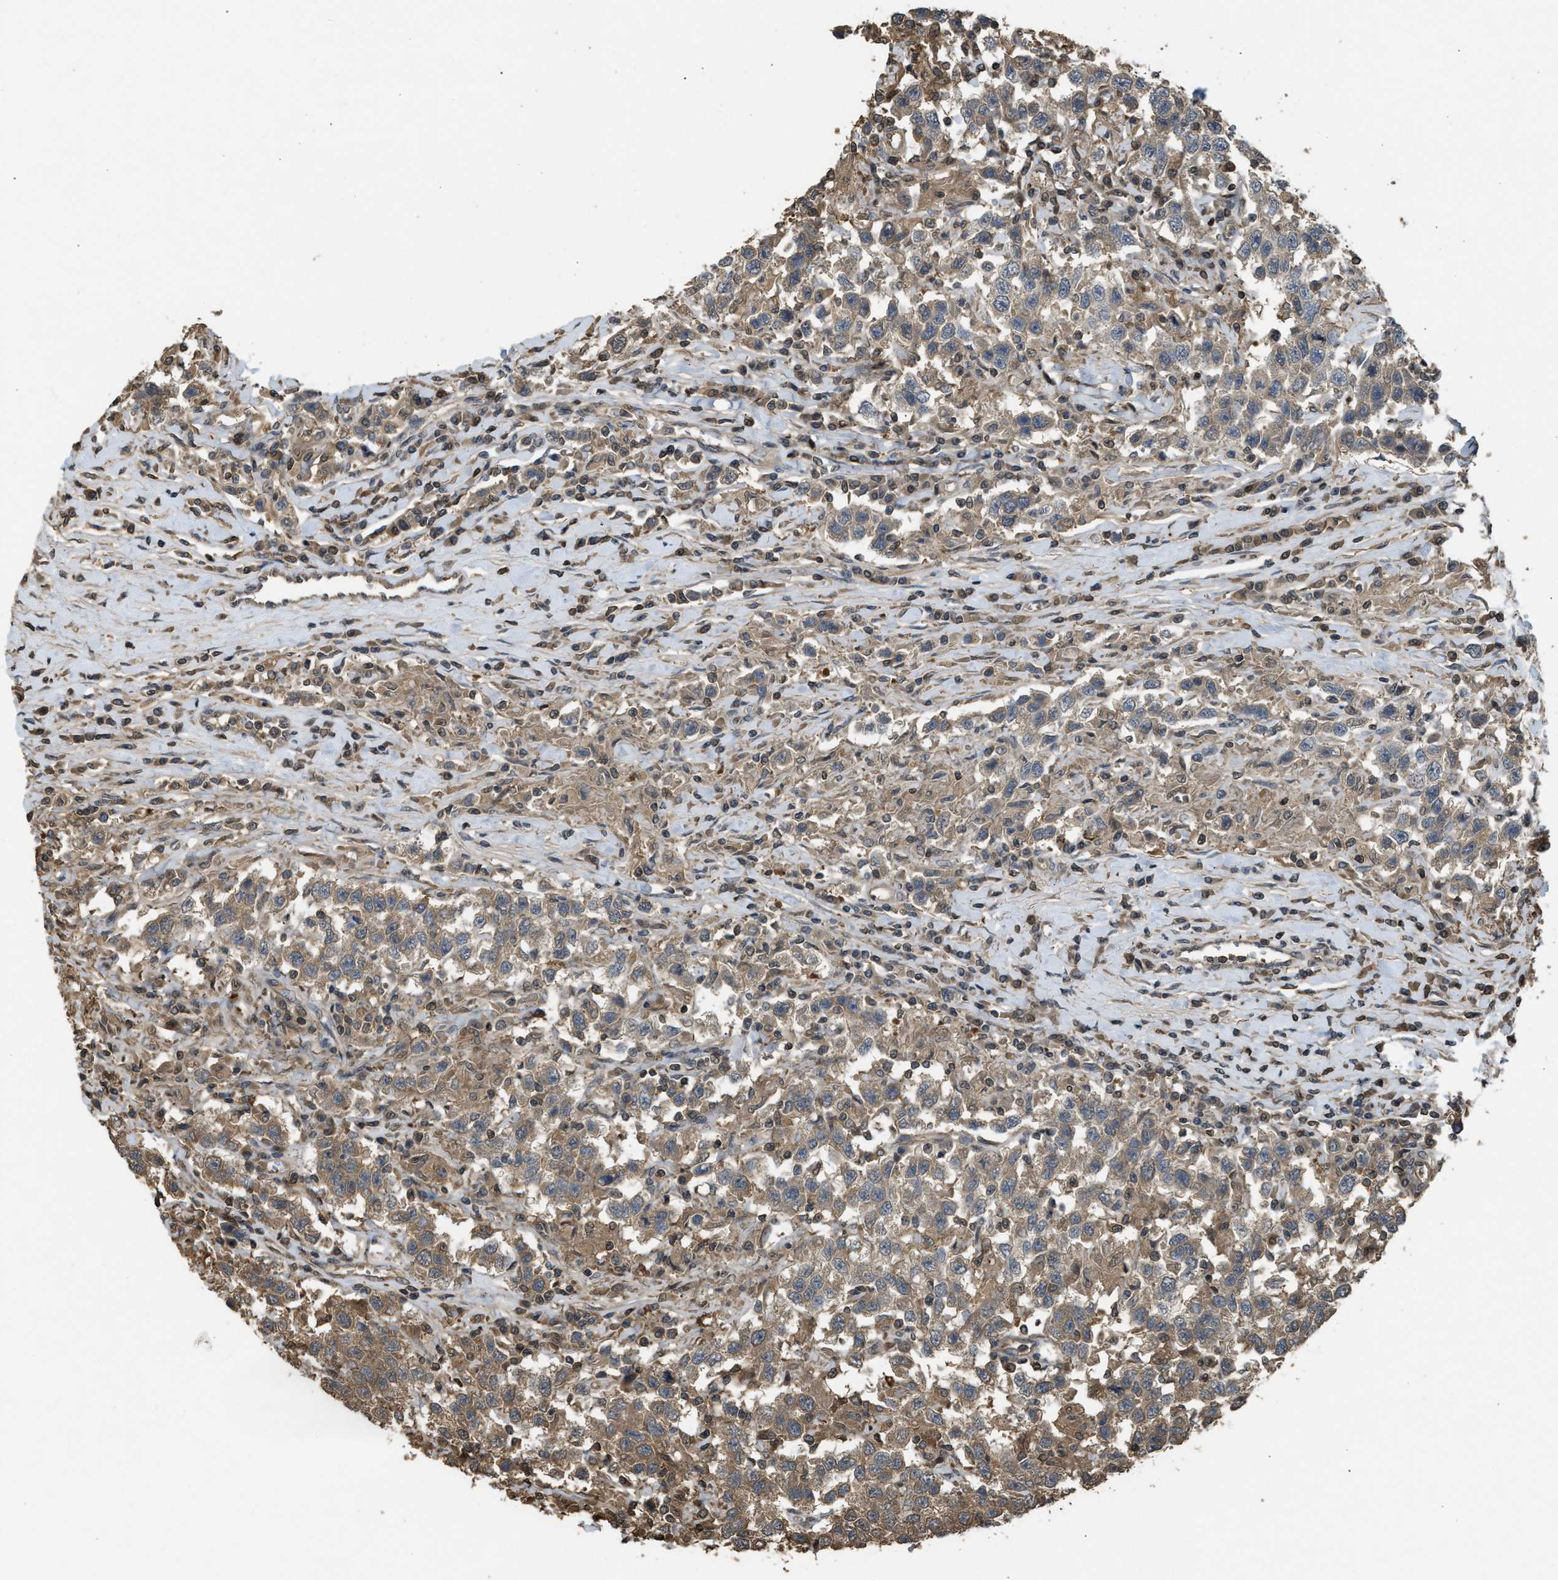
{"staining": {"intensity": "weak", "quantity": ">75%", "location": "cytoplasmic/membranous"}, "tissue": "testis cancer", "cell_type": "Tumor cells", "image_type": "cancer", "snomed": [{"axis": "morphology", "description": "Seminoma, NOS"}, {"axis": "topography", "description": "Testis"}], "caption": "Testis seminoma tissue shows weak cytoplasmic/membranous staining in approximately >75% of tumor cells, visualized by immunohistochemistry.", "gene": "ARHGDIA", "patient": {"sex": "male", "age": 41}}